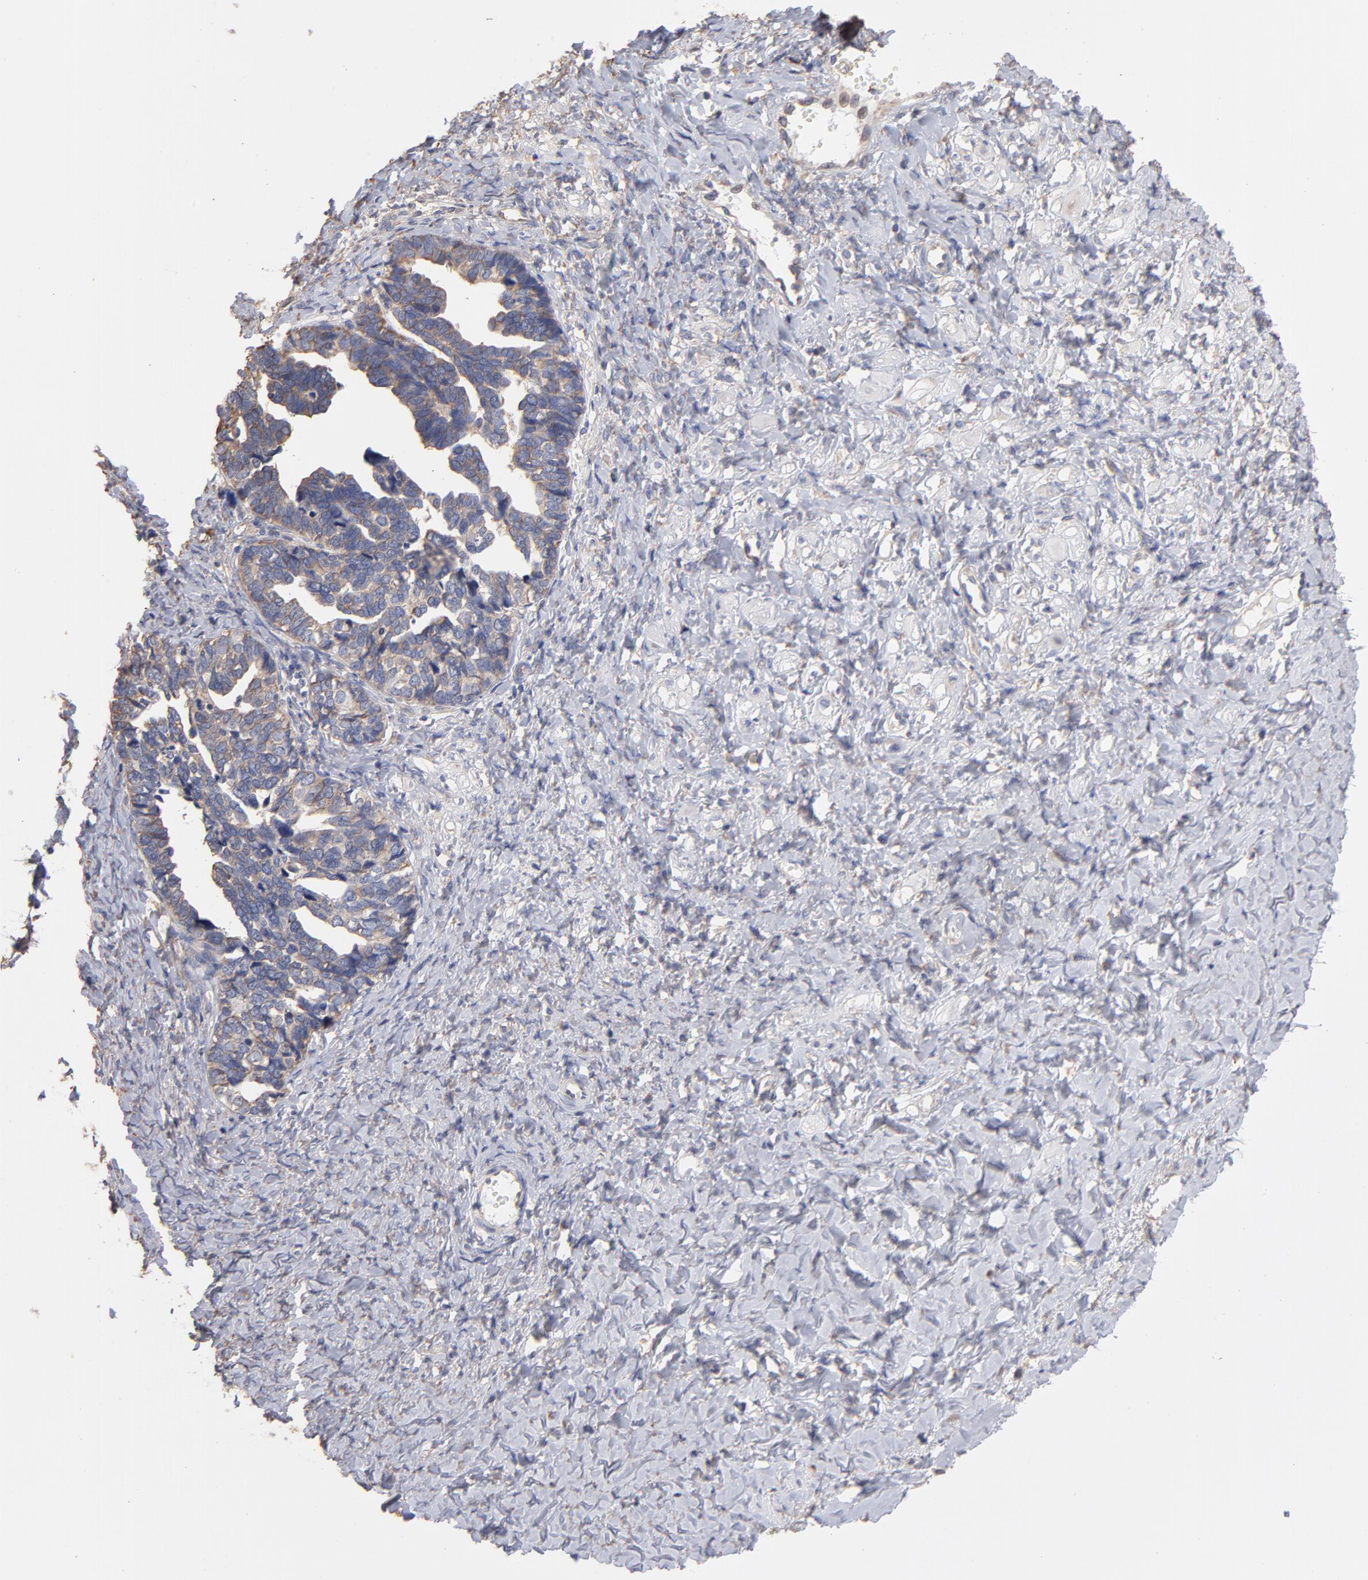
{"staining": {"intensity": "weak", "quantity": "<25%", "location": "cytoplasmic/membranous"}, "tissue": "ovarian cancer", "cell_type": "Tumor cells", "image_type": "cancer", "snomed": [{"axis": "morphology", "description": "Cystadenocarcinoma, serous, NOS"}, {"axis": "topography", "description": "Ovary"}], "caption": "The image displays no significant staining in tumor cells of serous cystadenocarcinoma (ovarian).", "gene": "RPL9", "patient": {"sex": "female", "age": 77}}